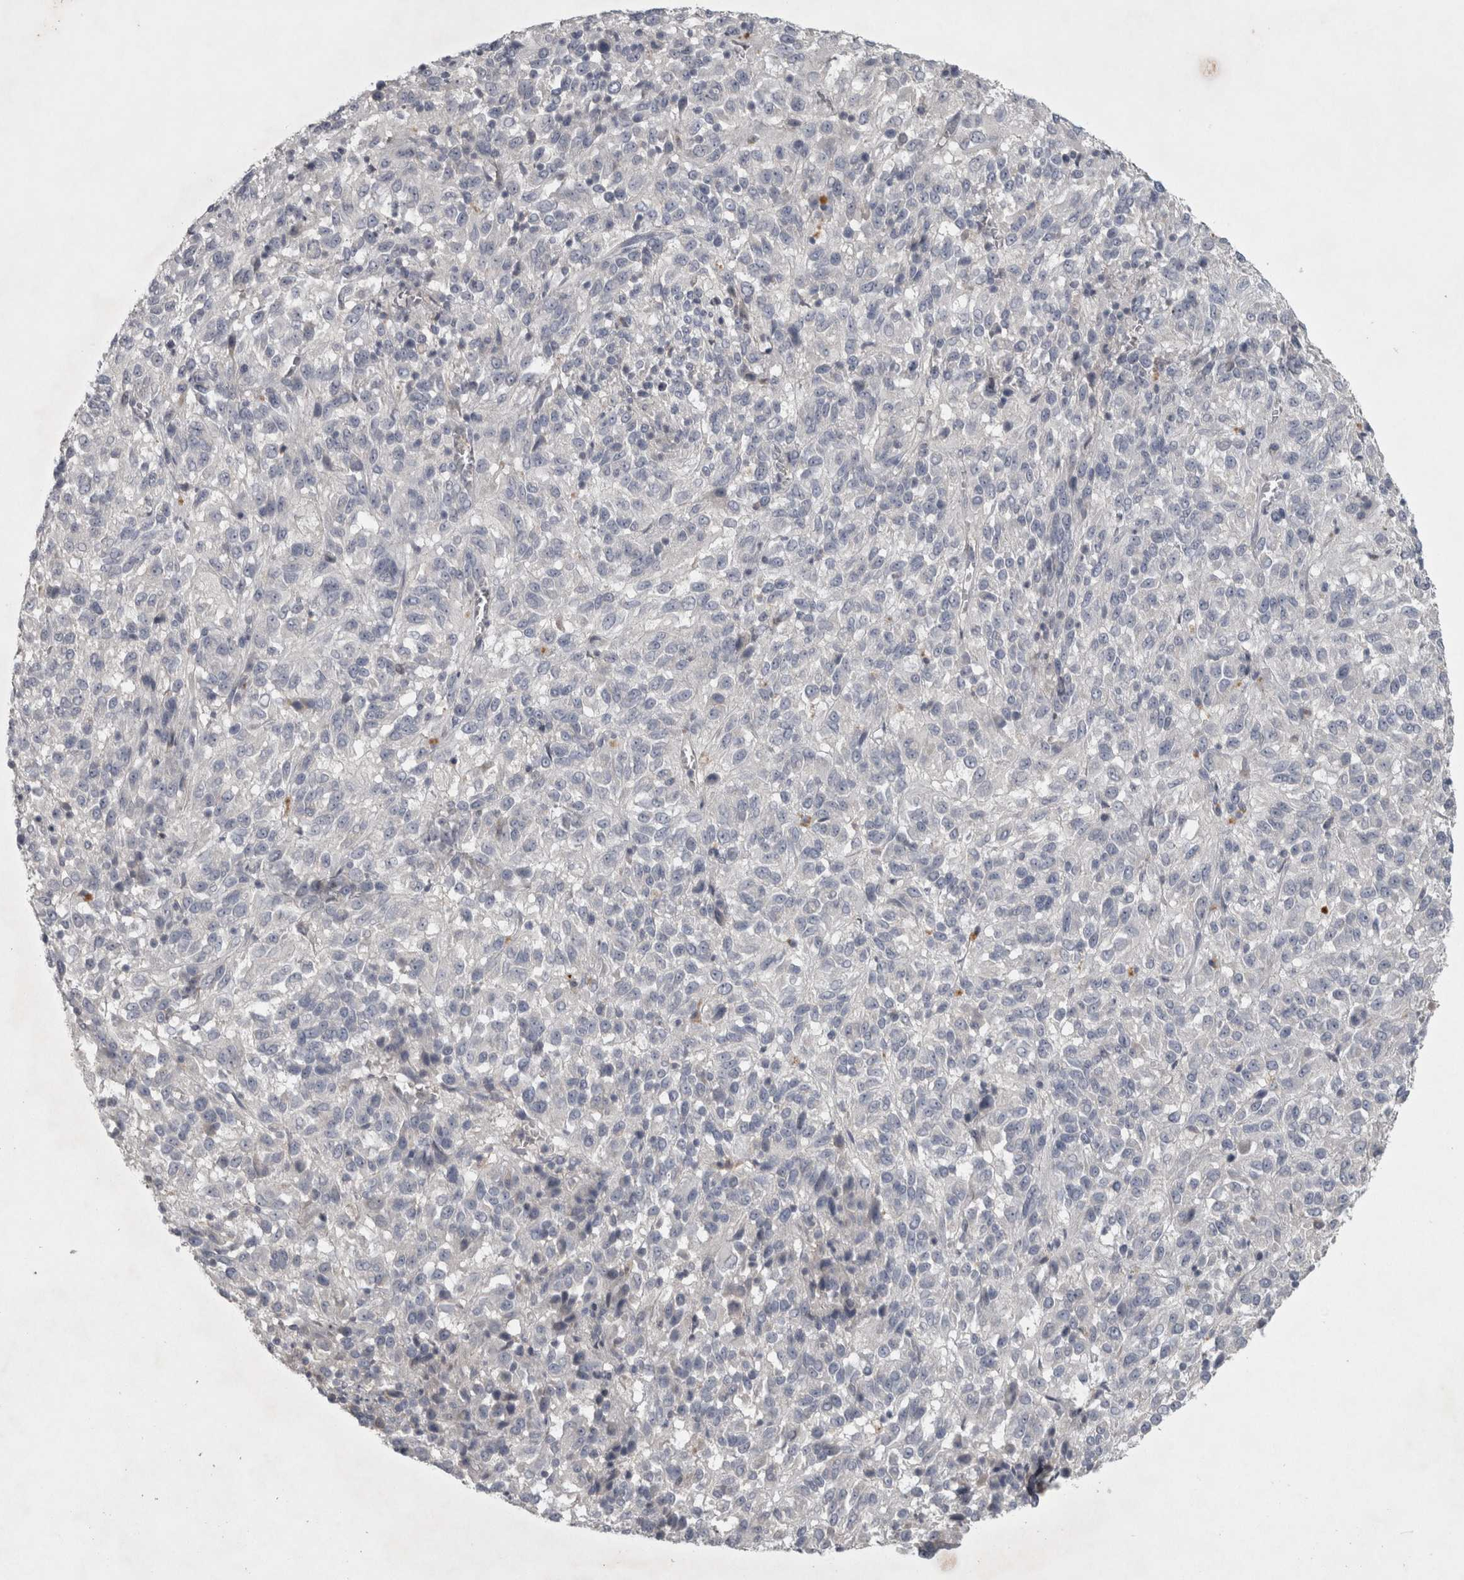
{"staining": {"intensity": "negative", "quantity": "none", "location": "none"}, "tissue": "melanoma", "cell_type": "Tumor cells", "image_type": "cancer", "snomed": [{"axis": "morphology", "description": "Malignant melanoma, Metastatic site"}, {"axis": "topography", "description": "Lung"}], "caption": "The immunohistochemistry image has no significant staining in tumor cells of melanoma tissue.", "gene": "ENPP7", "patient": {"sex": "male", "age": 64}}